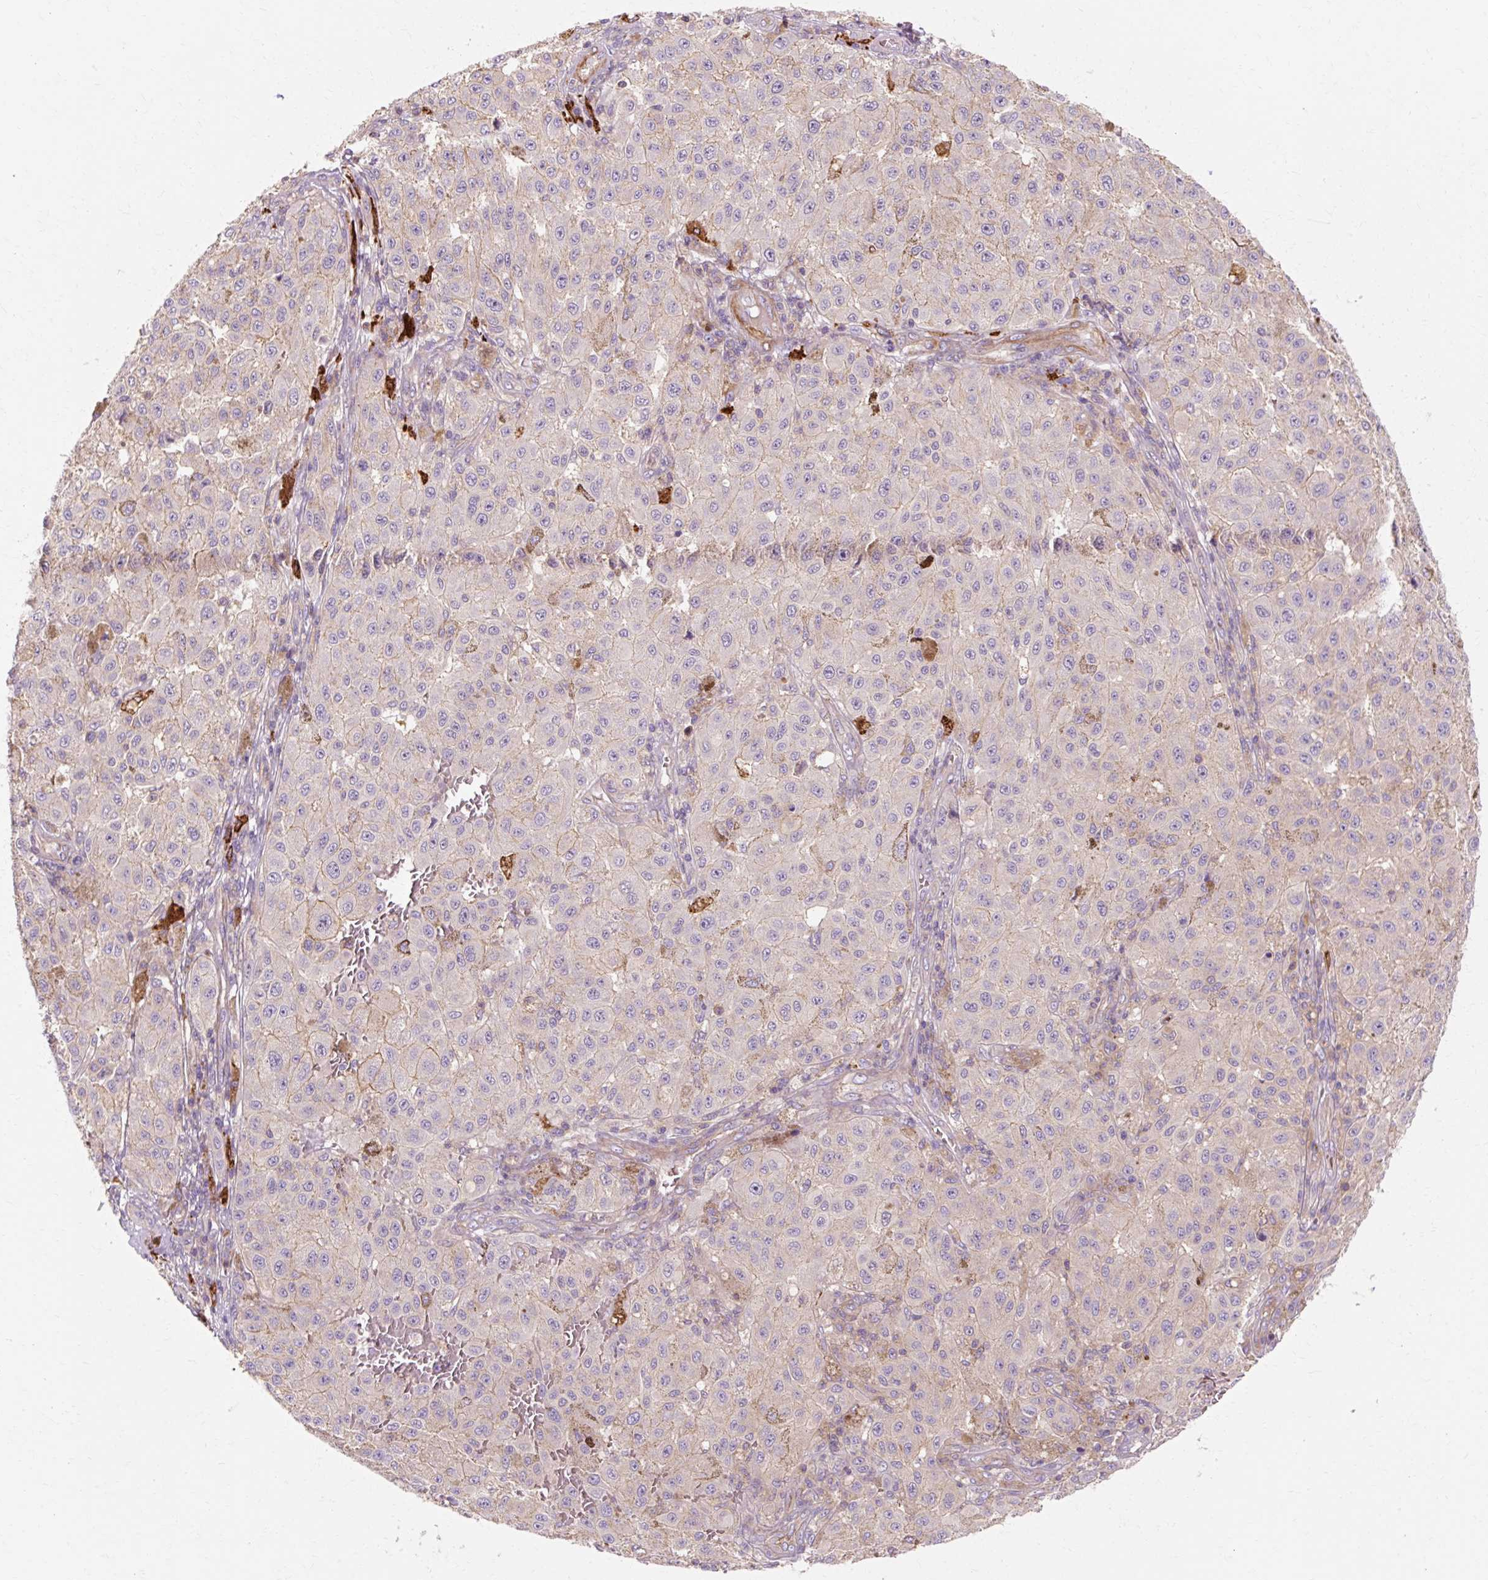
{"staining": {"intensity": "negative", "quantity": "none", "location": "none"}, "tissue": "melanoma", "cell_type": "Tumor cells", "image_type": "cancer", "snomed": [{"axis": "morphology", "description": "Malignant melanoma, NOS"}, {"axis": "topography", "description": "Skin"}], "caption": "A photomicrograph of human melanoma is negative for staining in tumor cells.", "gene": "TBC1D2B", "patient": {"sex": "female", "age": 64}}